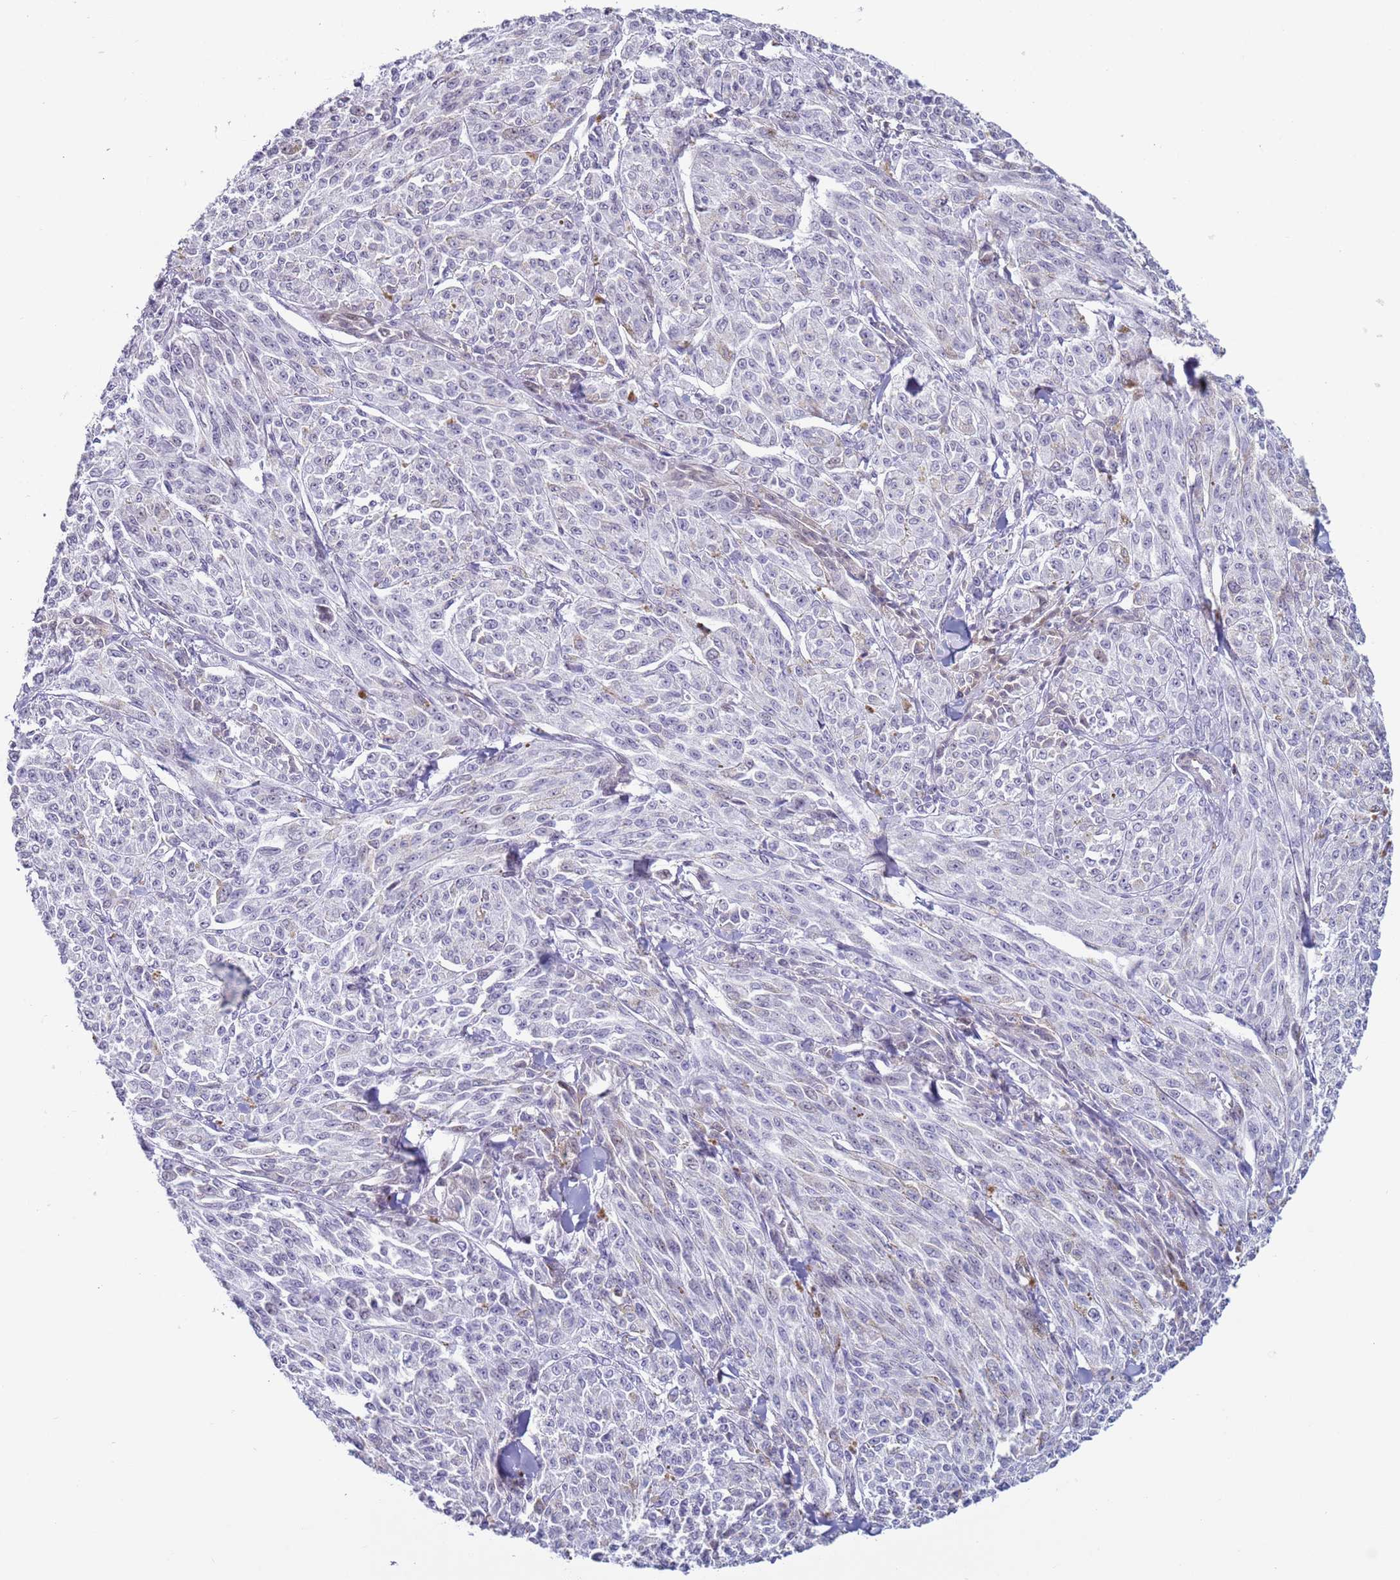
{"staining": {"intensity": "negative", "quantity": "none", "location": "none"}, "tissue": "melanoma", "cell_type": "Tumor cells", "image_type": "cancer", "snomed": [{"axis": "morphology", "description": "Malignant melanoma, NOS"}, {"axis": "topography", "description": "Skin"}], "caption": "Immunohistochemical staining of human melanoma demonstrates no significant staining in tumor cells.", "gene": "NPAP1", "patient": {"sex": "female", "age": 52}}